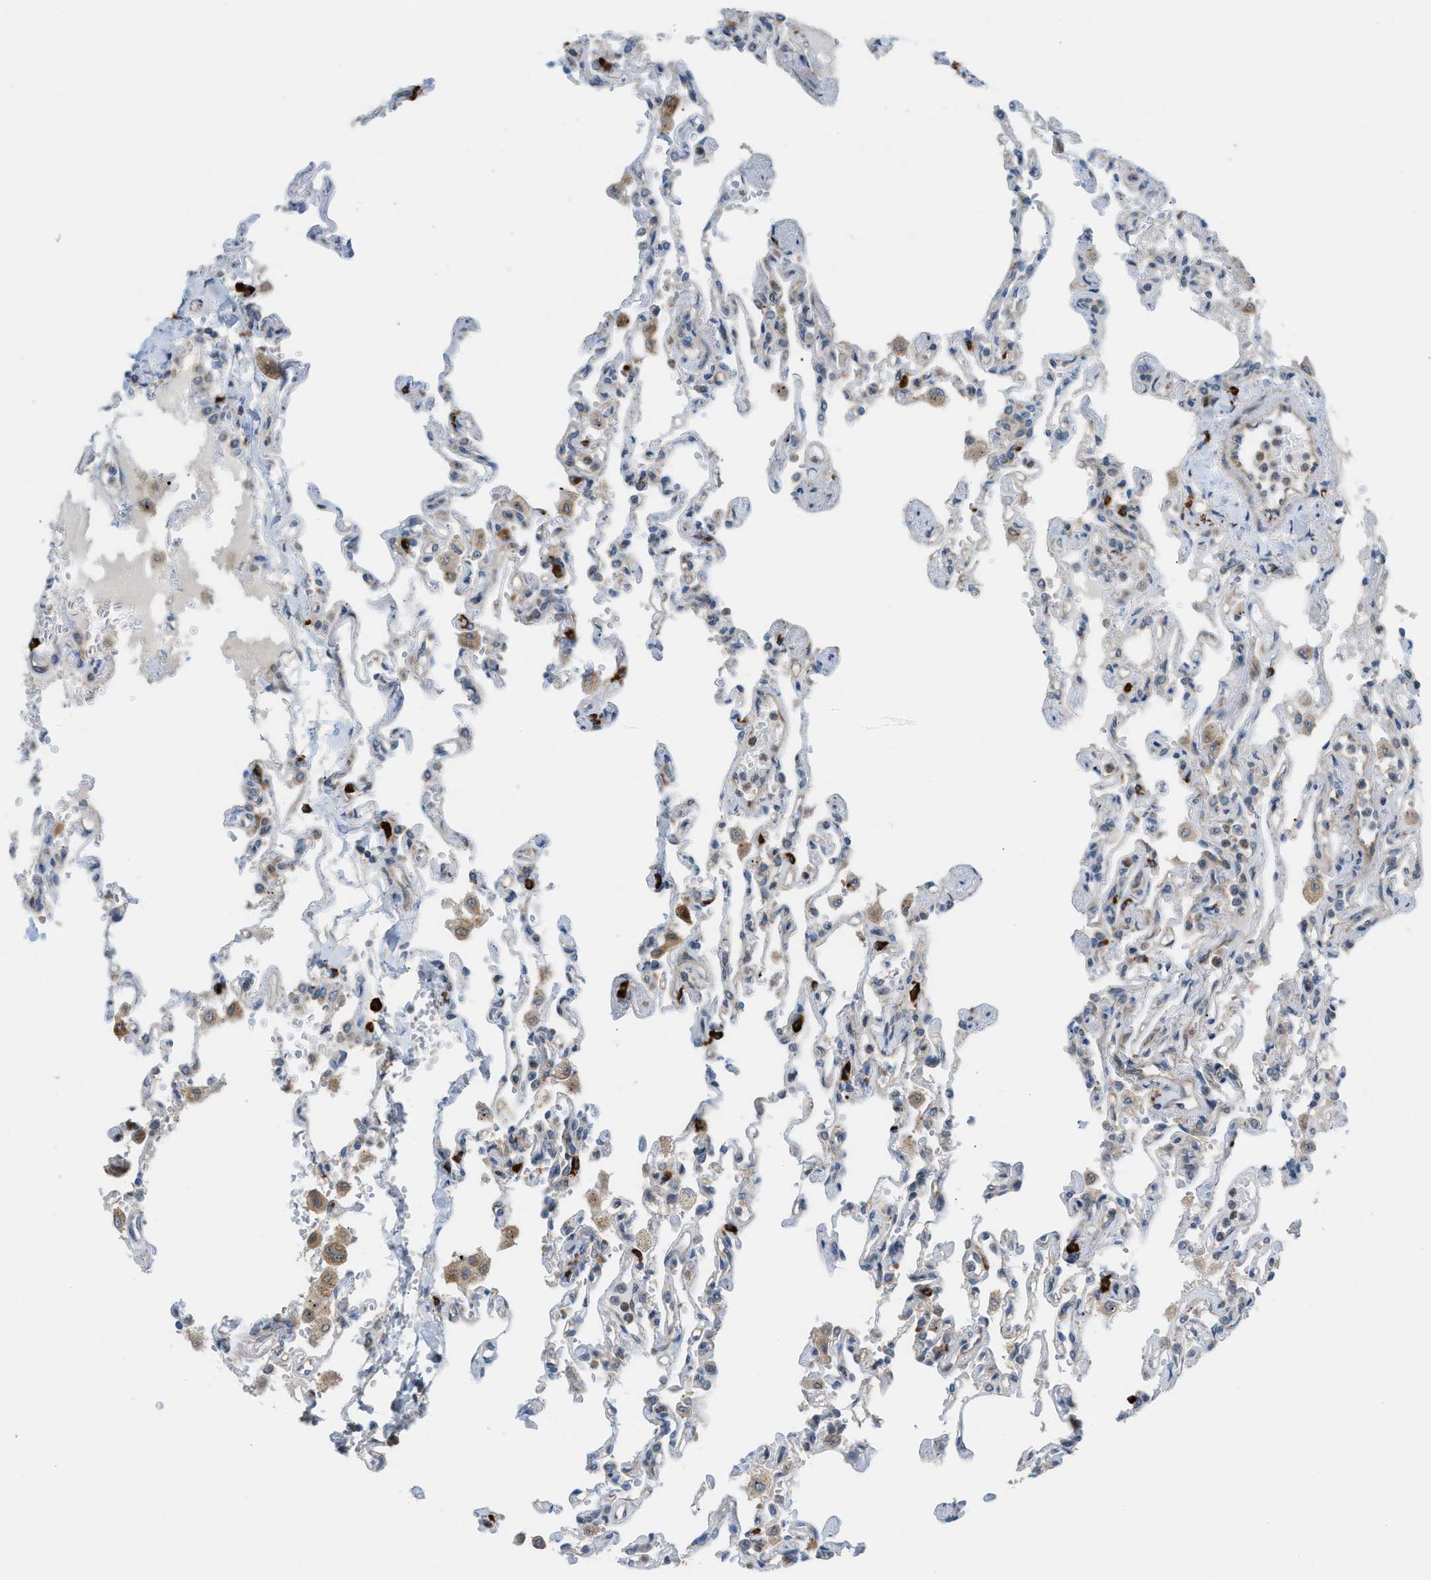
{"staining": {"intensity": "strong", "quantity": "<25%", "location": "cytoplasmic/membranous"}, "tissue": "lung", "cell_type": "Alveolar cells", "image_type": "normal", "snomed": [{"axis": "morphology", "description": "Normal tissue, NOS"}, {"axis": "topography", "description": "Lung"}], "caption": "Immunohistochemistry of unremarkable human lung exhibits medium levels of strong cytoplasmic/membranous positivity in about <25% of alveolar cells. The staining was performed using DAB, with brown indicating positive protein expression. Nuclei are stained blue with hematoxylin.", "gene": "PDCL", "patient": {"sex": "male", "age": 21}}